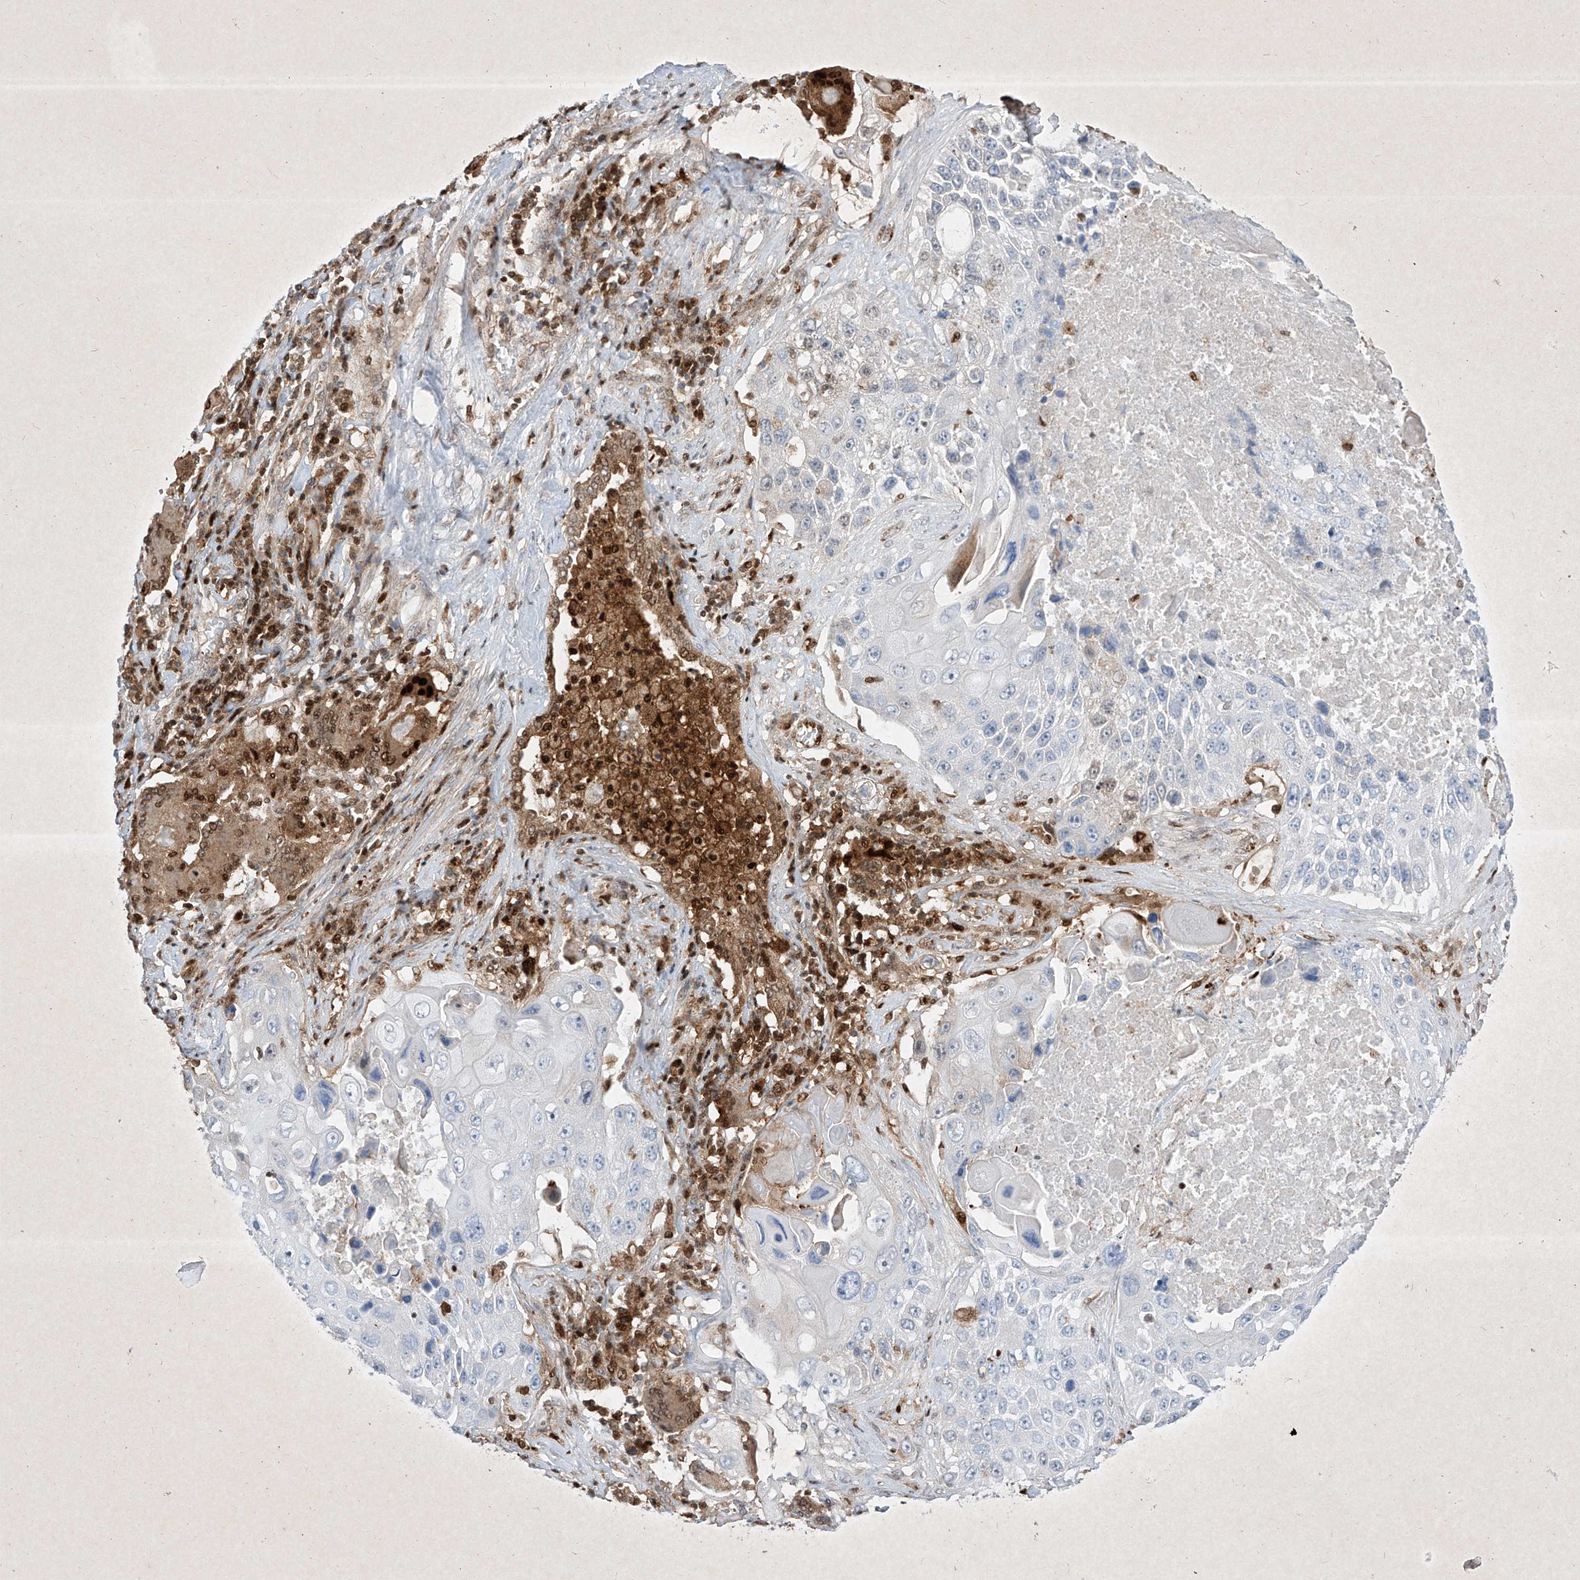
{"staining": {"intensity": "negative", "quantity": "none", "location": "none"}, "tissue": "lung cancer", "cell_type": "Tumor cells", "image_type": "cancer", "snomed": [{"axis": "morphology", "description": "Squamous cell carcinoma, NOS"}, {"axis": "topography", "description": "Lung"}], "caption": "An immunohistochemistry (IHC) image of squamous cell carcinoma (lung) is shown. There is no staining in tumor cells of squamous cell carcinoma (lung).", "gene": "PSMB10", "patient": {"sex": "male", "age": 61}}